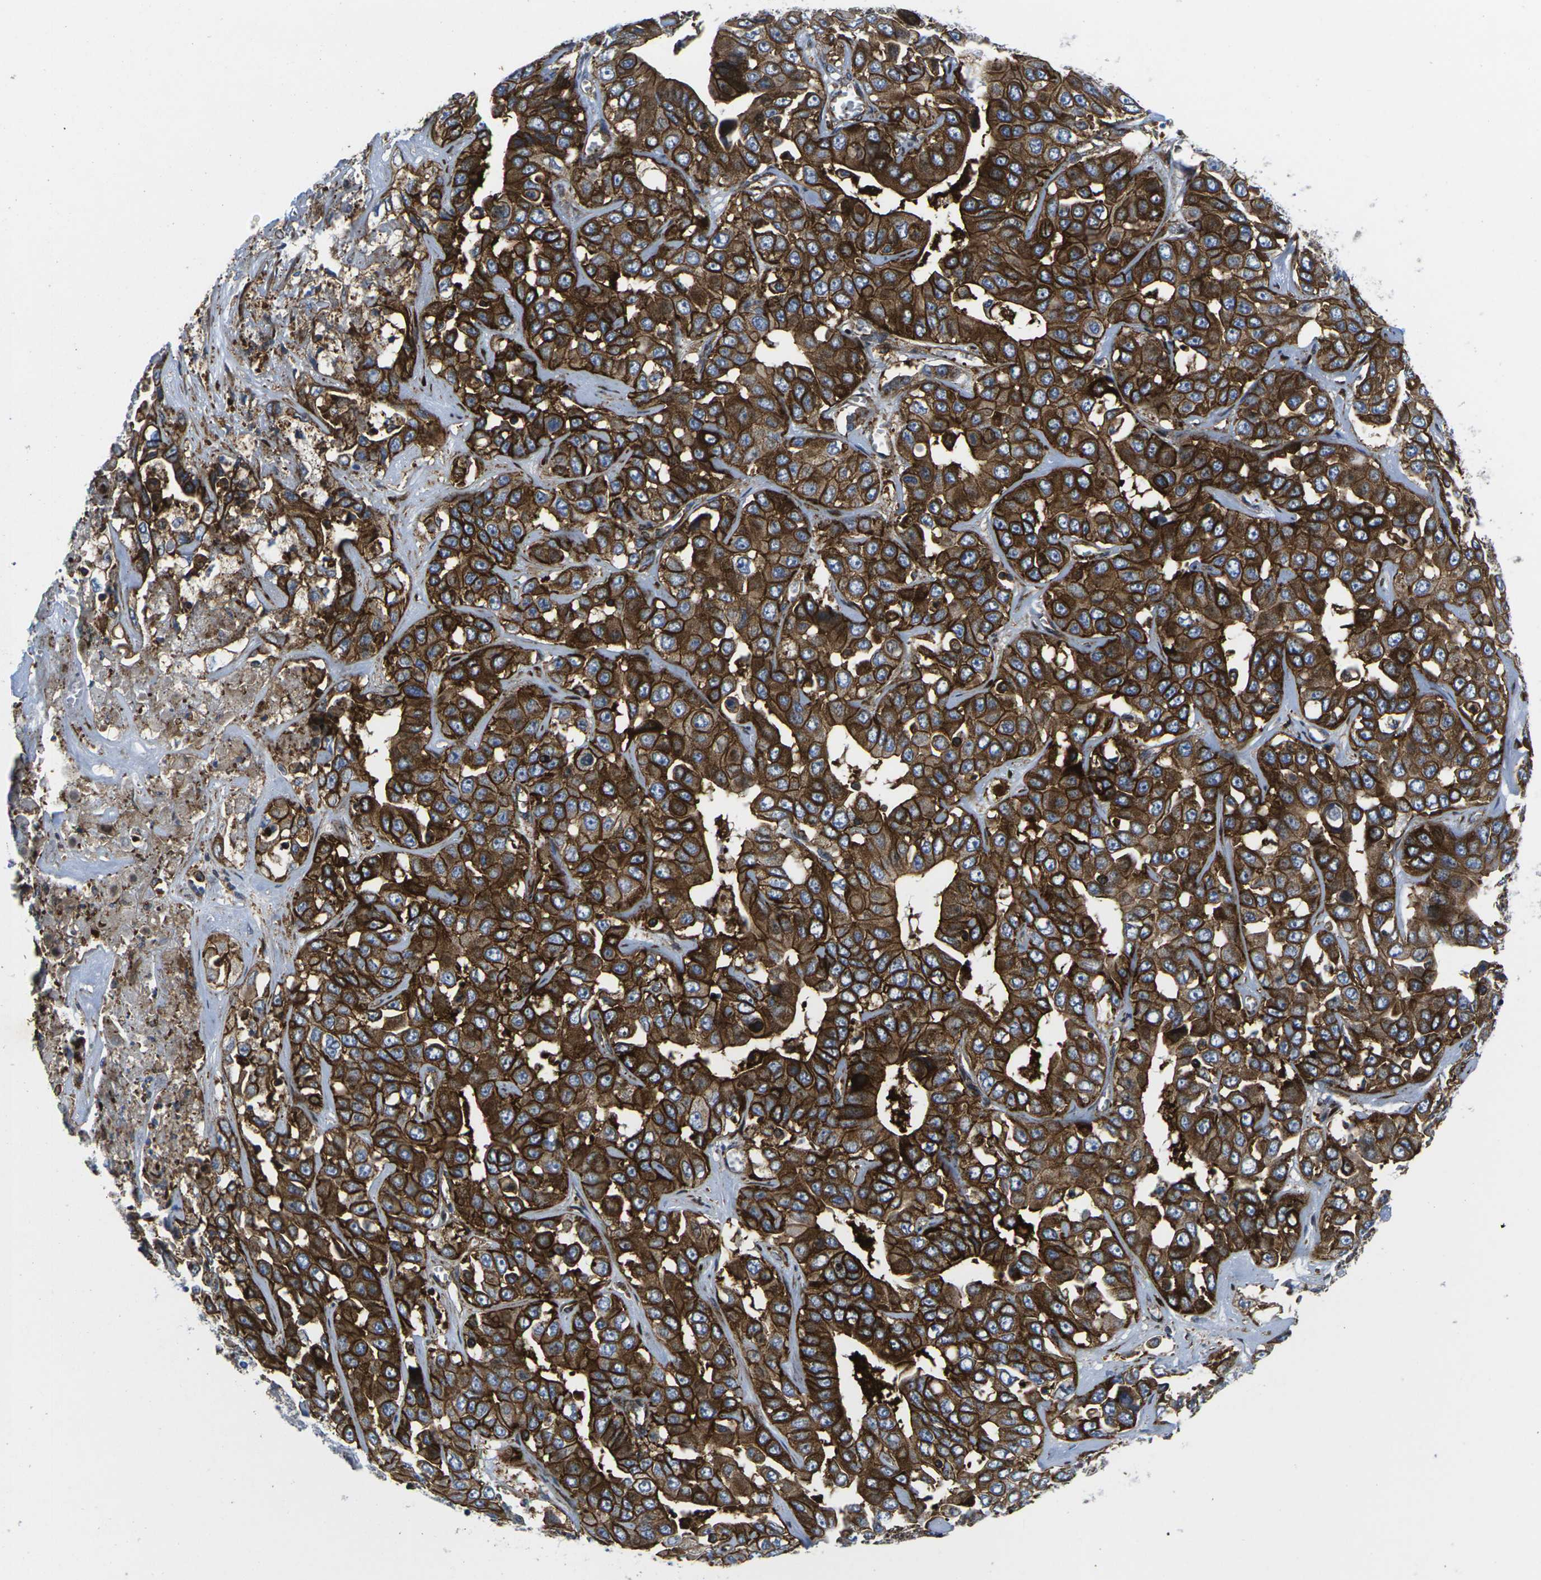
{"staining": {"intensity": "strong", "quantity": ">75%", "location": "cytoplasmic/membranous"}, "tissue": "liver cancer", "cell_type": "Tumor cells", "image_type": "cancer", "snomed": [{"axis": "morphology", "description": "Cholangiocarcinoma"}, {"axis": "topography", "description": "Liver"}], "caption": "Cholangiocarcinoma (liver) was stained to show a protein in brown. There is high levels of strong cytoplasmic/membranous positivity in approximately >75% of tumor cells.", "gene": "IQGAP1", "patient": {"sex": "female", "age": 52}}